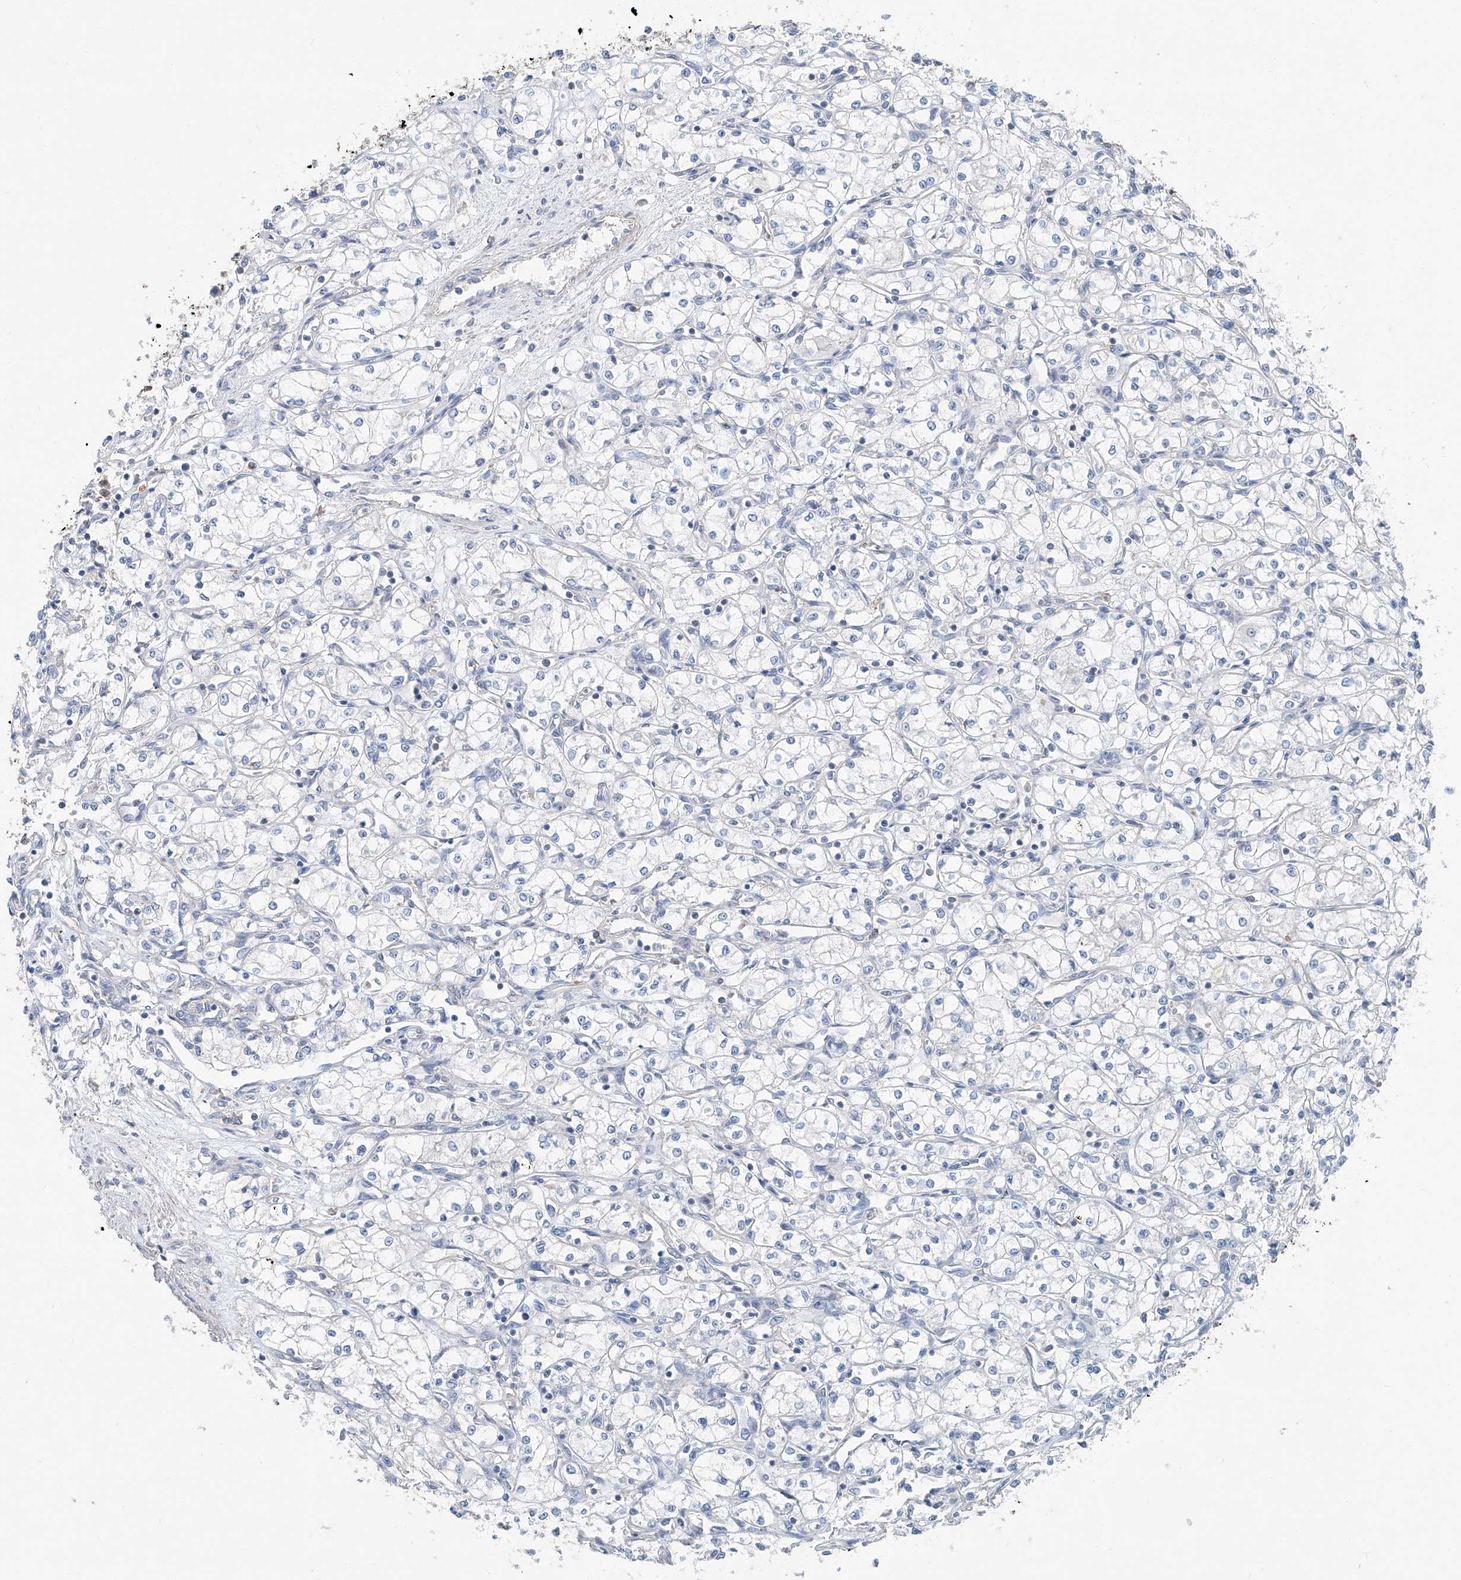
{"staining": {"intensity": "negative", "quantity": "none", "location": "none"}, "tissue": "renal cancer", "cell_type": "Tumor cells", "image_type": "cancer", "snomed": [{"axis": "morphology", "description": "Adenocarcinoma, NOS"}, {"axis": "topography", "description": "Kidney"}], "caption": "Immunohistochemistry of human adenocarcinoma (renal) reveals no expression in tumor cells.", "gene": "ANKRD34A", "patient": {"sex": "male", "age": 59}}